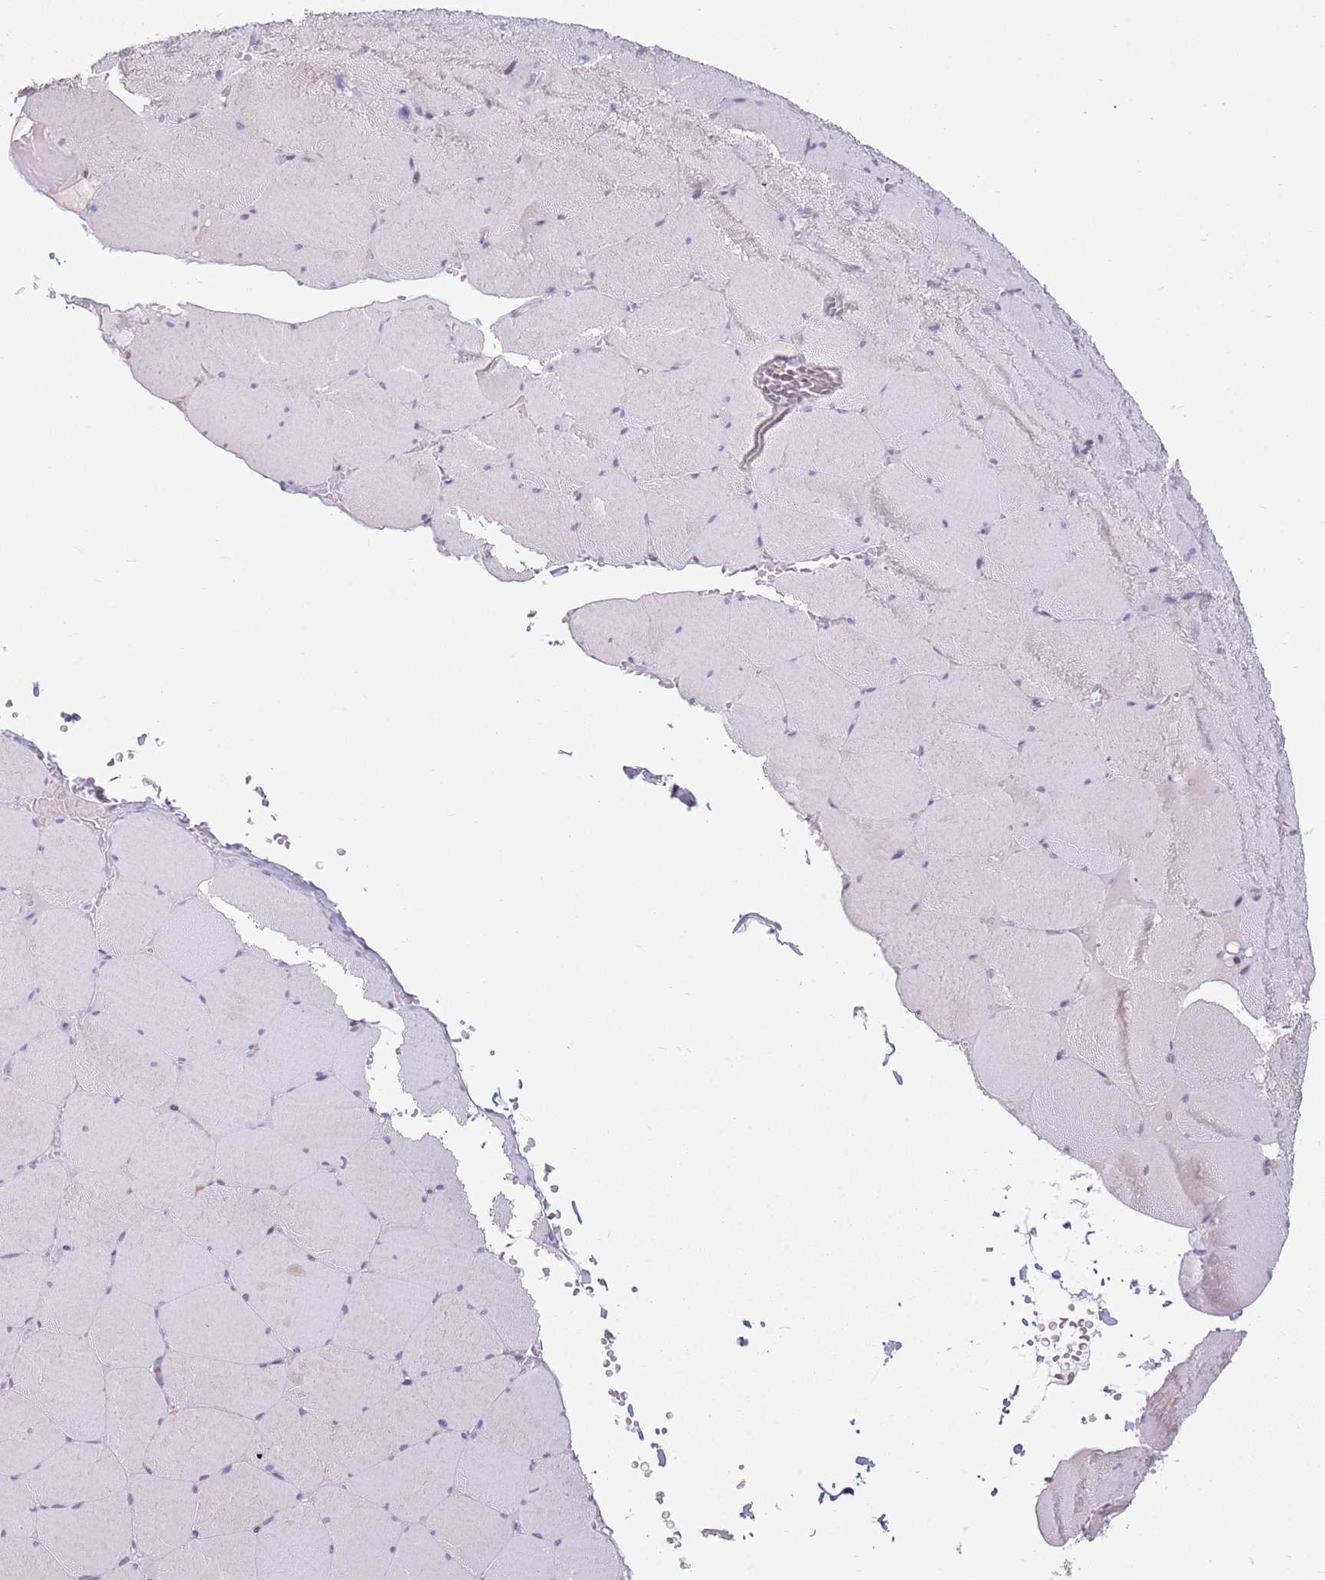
{"staining": {"intensity": "weak", "quantity": "<25%", "location": "cytoplasmic/membranous"}, "tissue": "skeletal muscle", "cell_type": "Myocytes", "image_type": "normal", "snomed": [{"axis": "morphology", "description": "Normal tissue, NOS"}, {"axis": "topography", "description": "Skeletal muscle"}, {"axis": "topography", "description": "Head-Neck"}], "caption": "Skeletal muscle was stained to show a protein in brown. There is no significant expression in myocytes. (DAB (3,3'-diaminobenzidine) immunohistochemistry (IHC) with hematoxylin counter stain).", "gene": "ZNF574", "patient": {"sex": "male", "age": 66}}